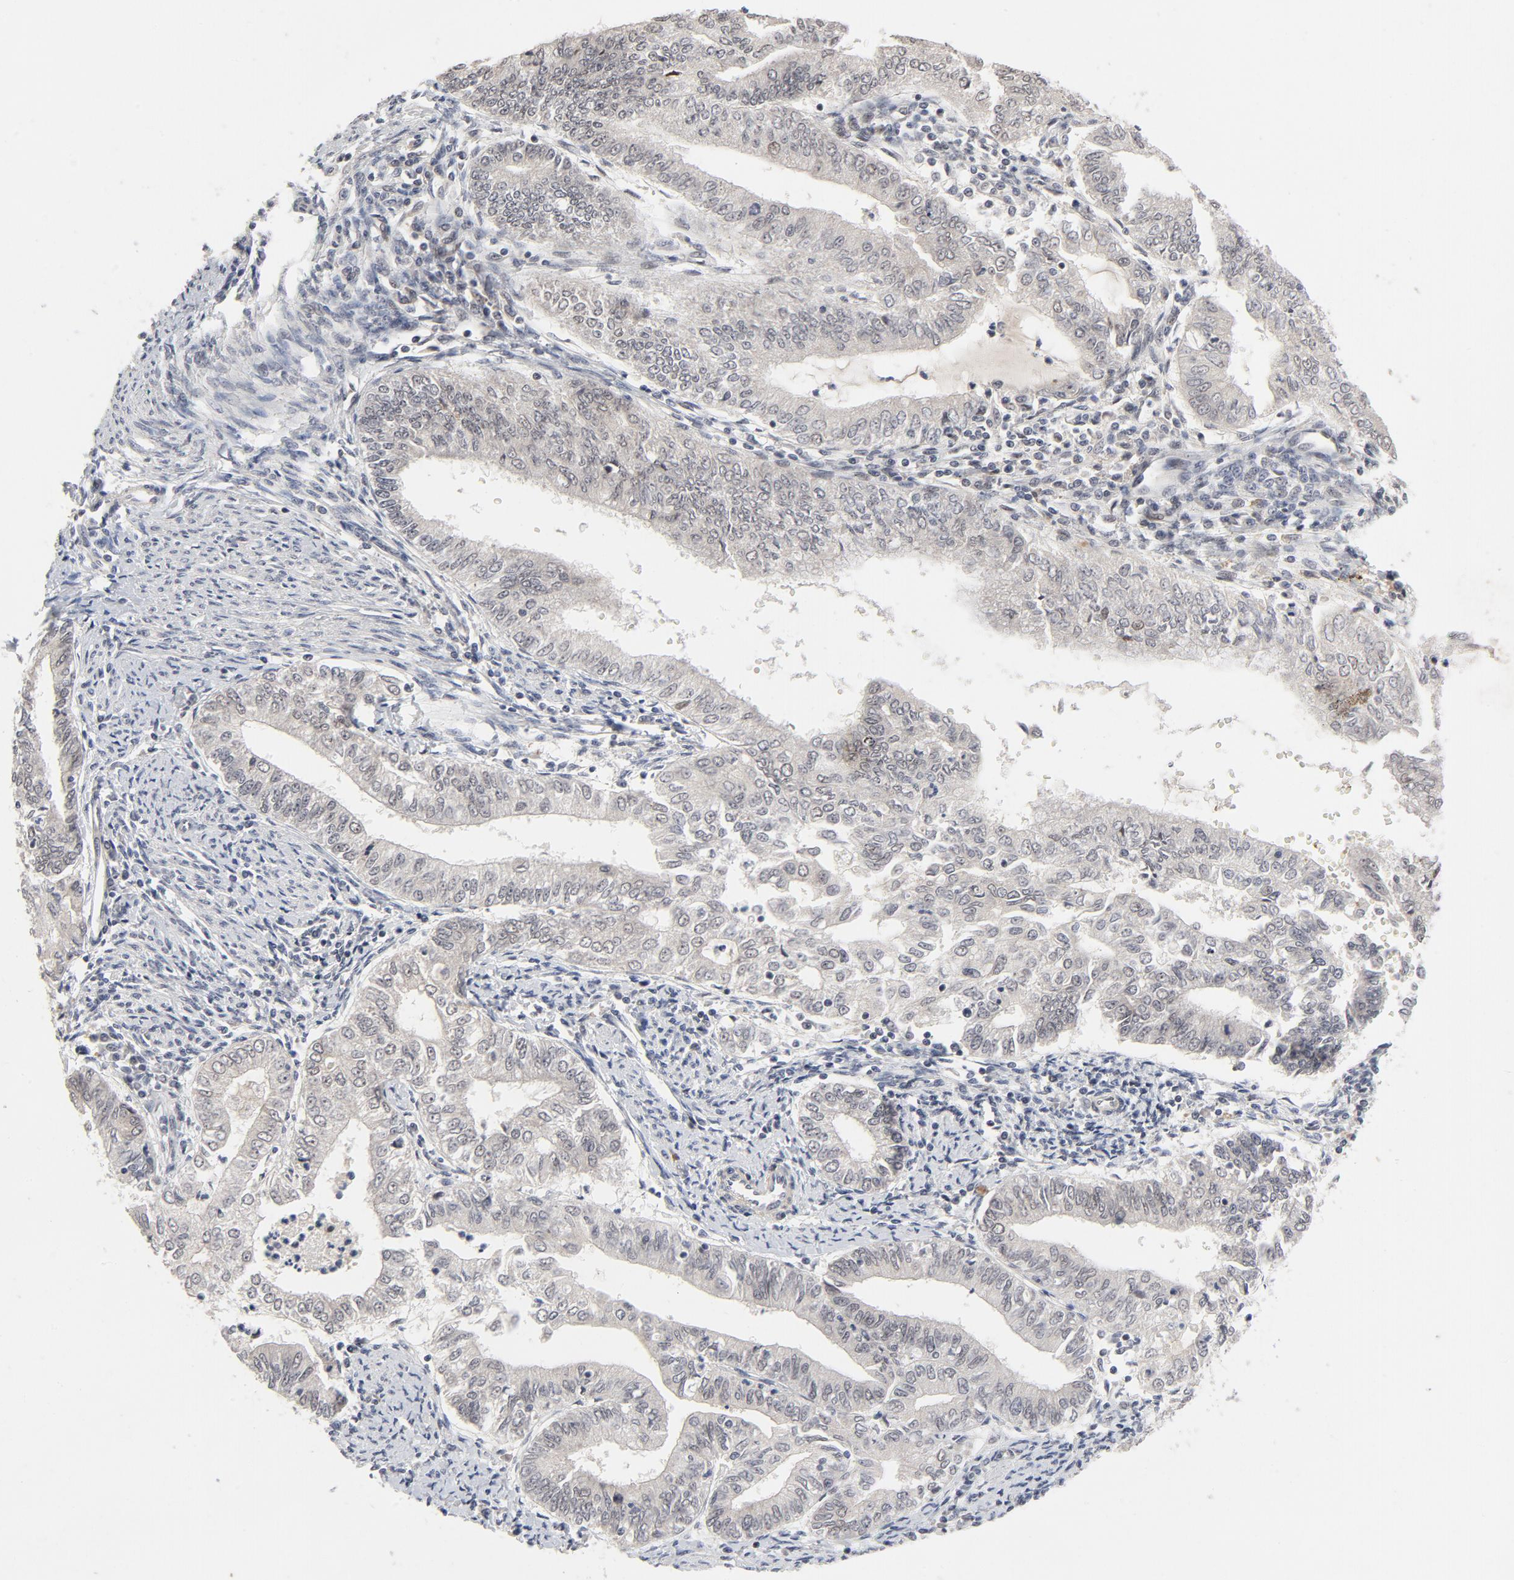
{"staining": {"intensity": "weak", "quantity": "25%-75%", "location": "nuclear"}, "tissue": "endometrial cancer", "cell_type": "Tumor cells", "image_type": "cancer", "snomed": [{"axis": "morphology", "description": "Adenocarcinoma, NOS"}, {"axis": "topography", "description": "Endometrium"}], "caption": "Immunohistochemical staining of human adenocarcinoma (endometrial) displays low levels of weak nuclear protein expression in approximately 25%-75% of tumor cells.", "gene": "ZKSCAN8", "patient": {"sex": "female", "age": 66}}